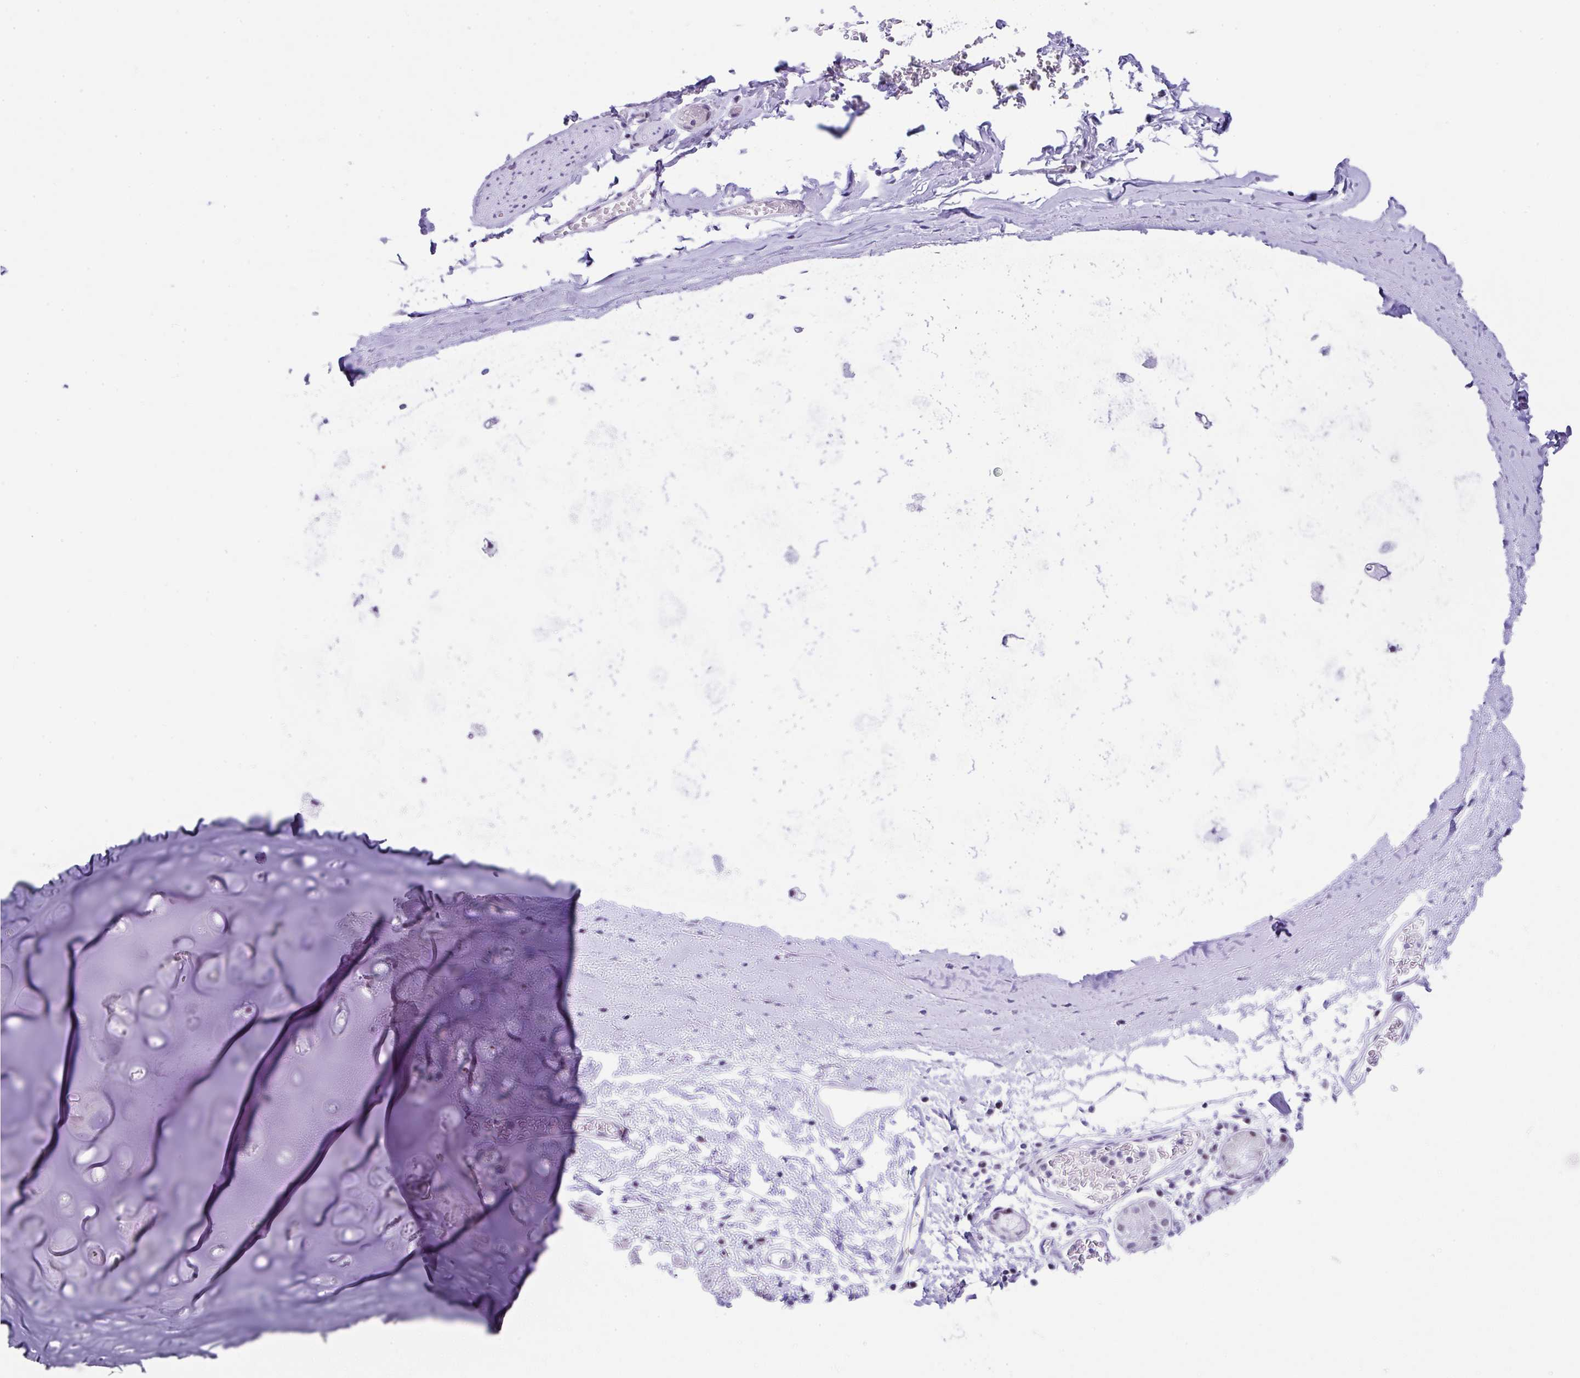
{"staining": {"intensity": "negative", "quantity": "none", "location": "none"}, "tissue": "soft tissue", "cell_type": "Chondrocytes", "image_type": "normal", "snomed": [{"axis": "morphology", "description": "Normal tissue, NOS"}, {"axis": "morphology", "description": "Degeneration, NOS"}, {"axis": "topography", "description": "Cartilage tissue"}, {"axis": "topography", "description": "Lung"}], "caption": "Soft tissue stained for a protein using immunohistochemistry (IHC) shows no positivity chondrocytes.", "gene": "NR1D2", "patient": {"sex": "female", "age": 61}}